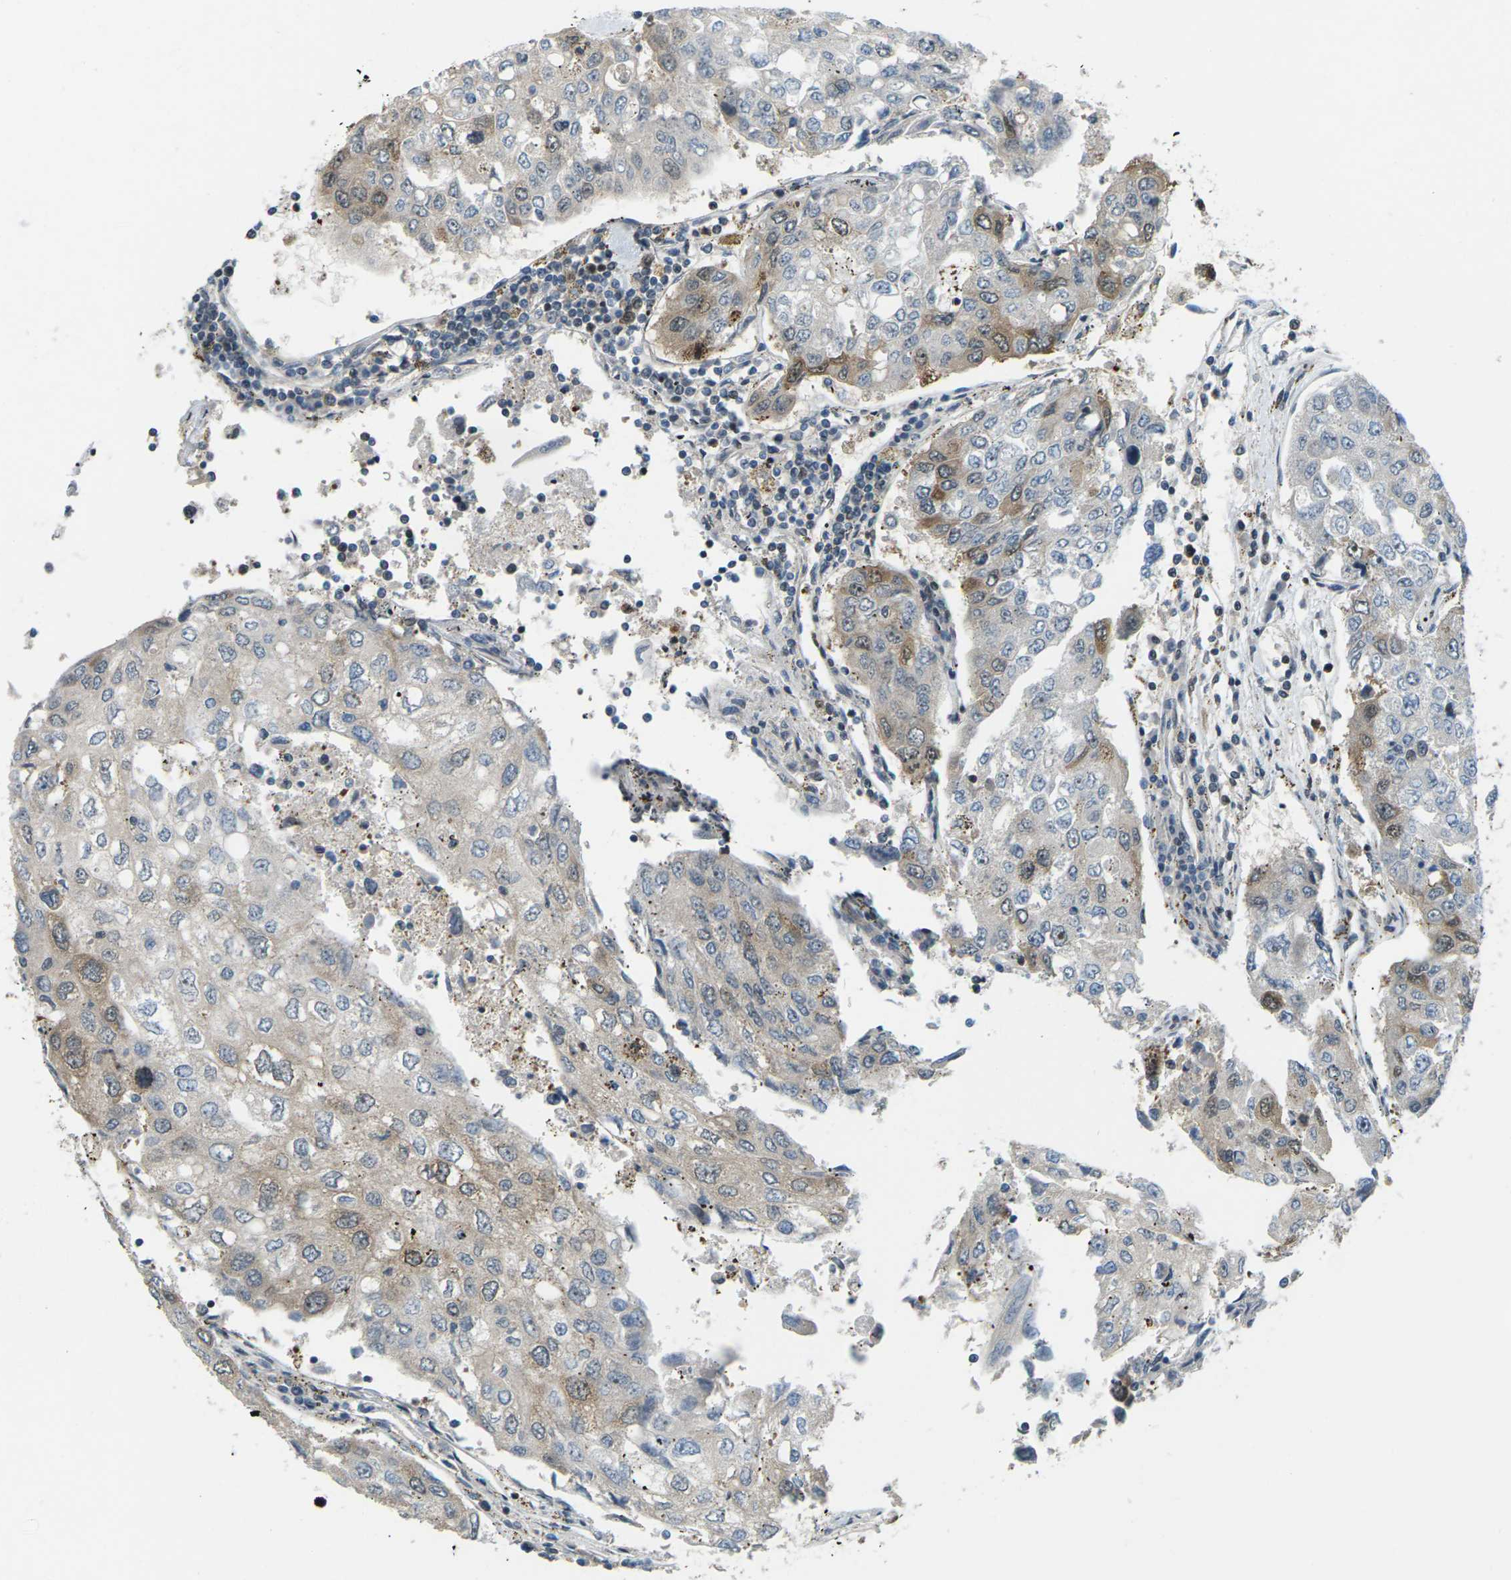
{"staining": {"intensity": "moderate", "quantity": "25%-75%", "location": "cytoplasmic/membranous,nuclear"}, "tissue": "urothelial cancer", "cell_type": "Tumor cells", "image_type": "cancer", "snomed": [{"axis": "morphology", "description": "Urothelial carcinoma, High grade"}, {"axis": "topography", "description": "Lymph node"}, {"axis": "topography", "description": "Urinary bladder"}], "caption": "A high-resolution photomicrograph shows immunohistochemistry staining of urothelial carcinoma (high-grade), which exhibits moderate cytoplasmic/membranous and nuclear expression in about 25%-75% of tumor cells. The staining was performed using DAB to visualize the protein expression in brown, while the nuclei were stained in blue with hematoxylin (Magnification: 20x).", "gene": "UBE2S", "patient": {"sex": "male", "age": 51}}